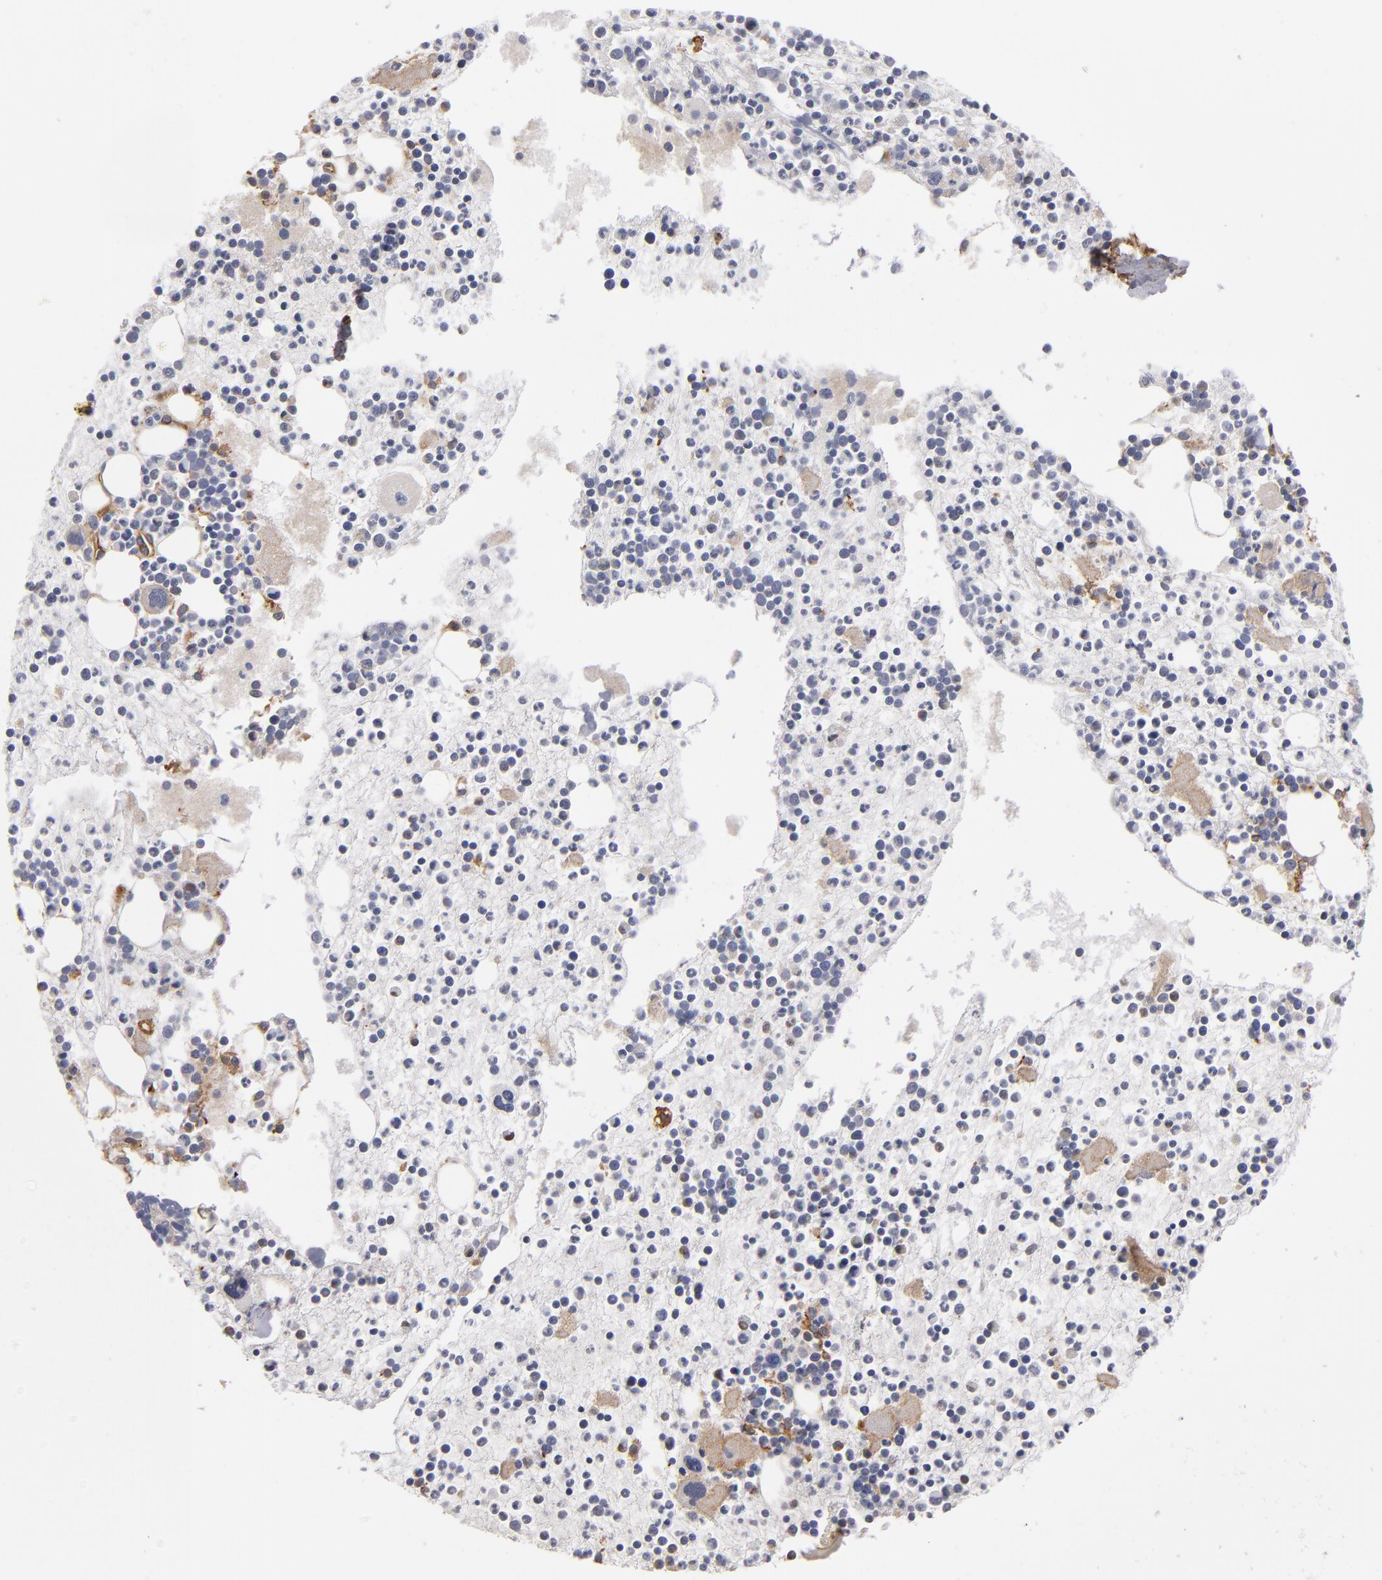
{"staining": {"intensity": "negative", "quantity": "none", "location": "none"}, "tissue": "bone marrow", "cell_type": "Hematopoietic cells", "image_type": "normal", "snomed": [{"axis": "morphology", "description": "Normal tissue, NOS"}, {"axis": "topography", "description": "Bone marrow"}], "caption": "The micrograph shows no significant expression in hematopoietic cells of bone marrow.", "gene": "TJP1", "patient": {"sex": "male", "age": 15}}